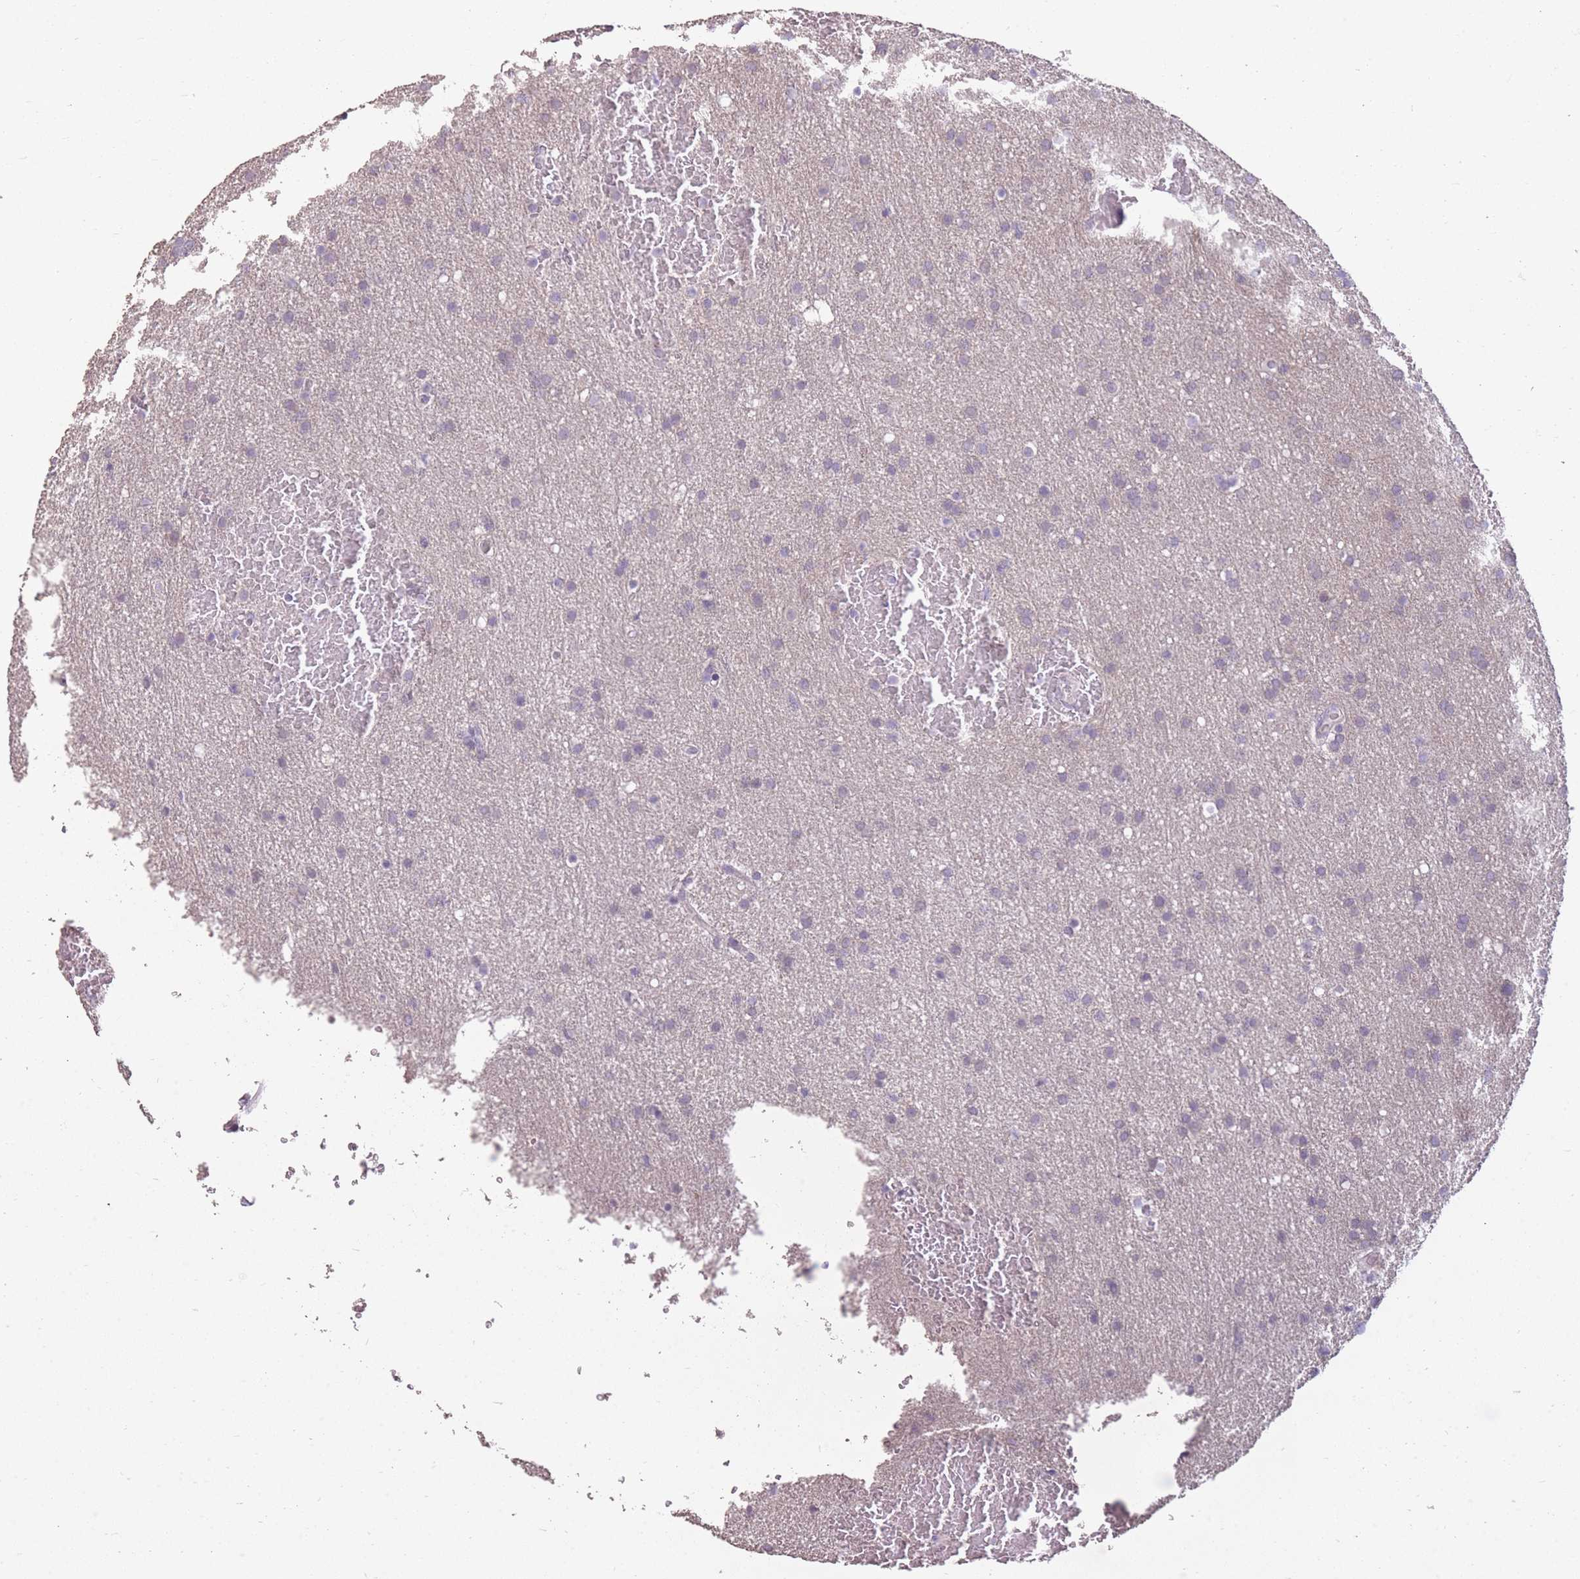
{"staining": {"intensity": "negative", "quantity": "none", "location": "none"}, "tissue": "glioma", "cell_type": "Tumor cells", "image_type": "cancer", "snomed": [{"axis": "morphology", "description": "Glioma, malignant, Low grade"}, {"axis": "topography", "description": "Brain"}], "caption": "IHC of human malignant glioma (low-grade) shows no staining in tumor cells.", "gene": "ZBTB24", "patient": {"sex": "female", "age": 32}}